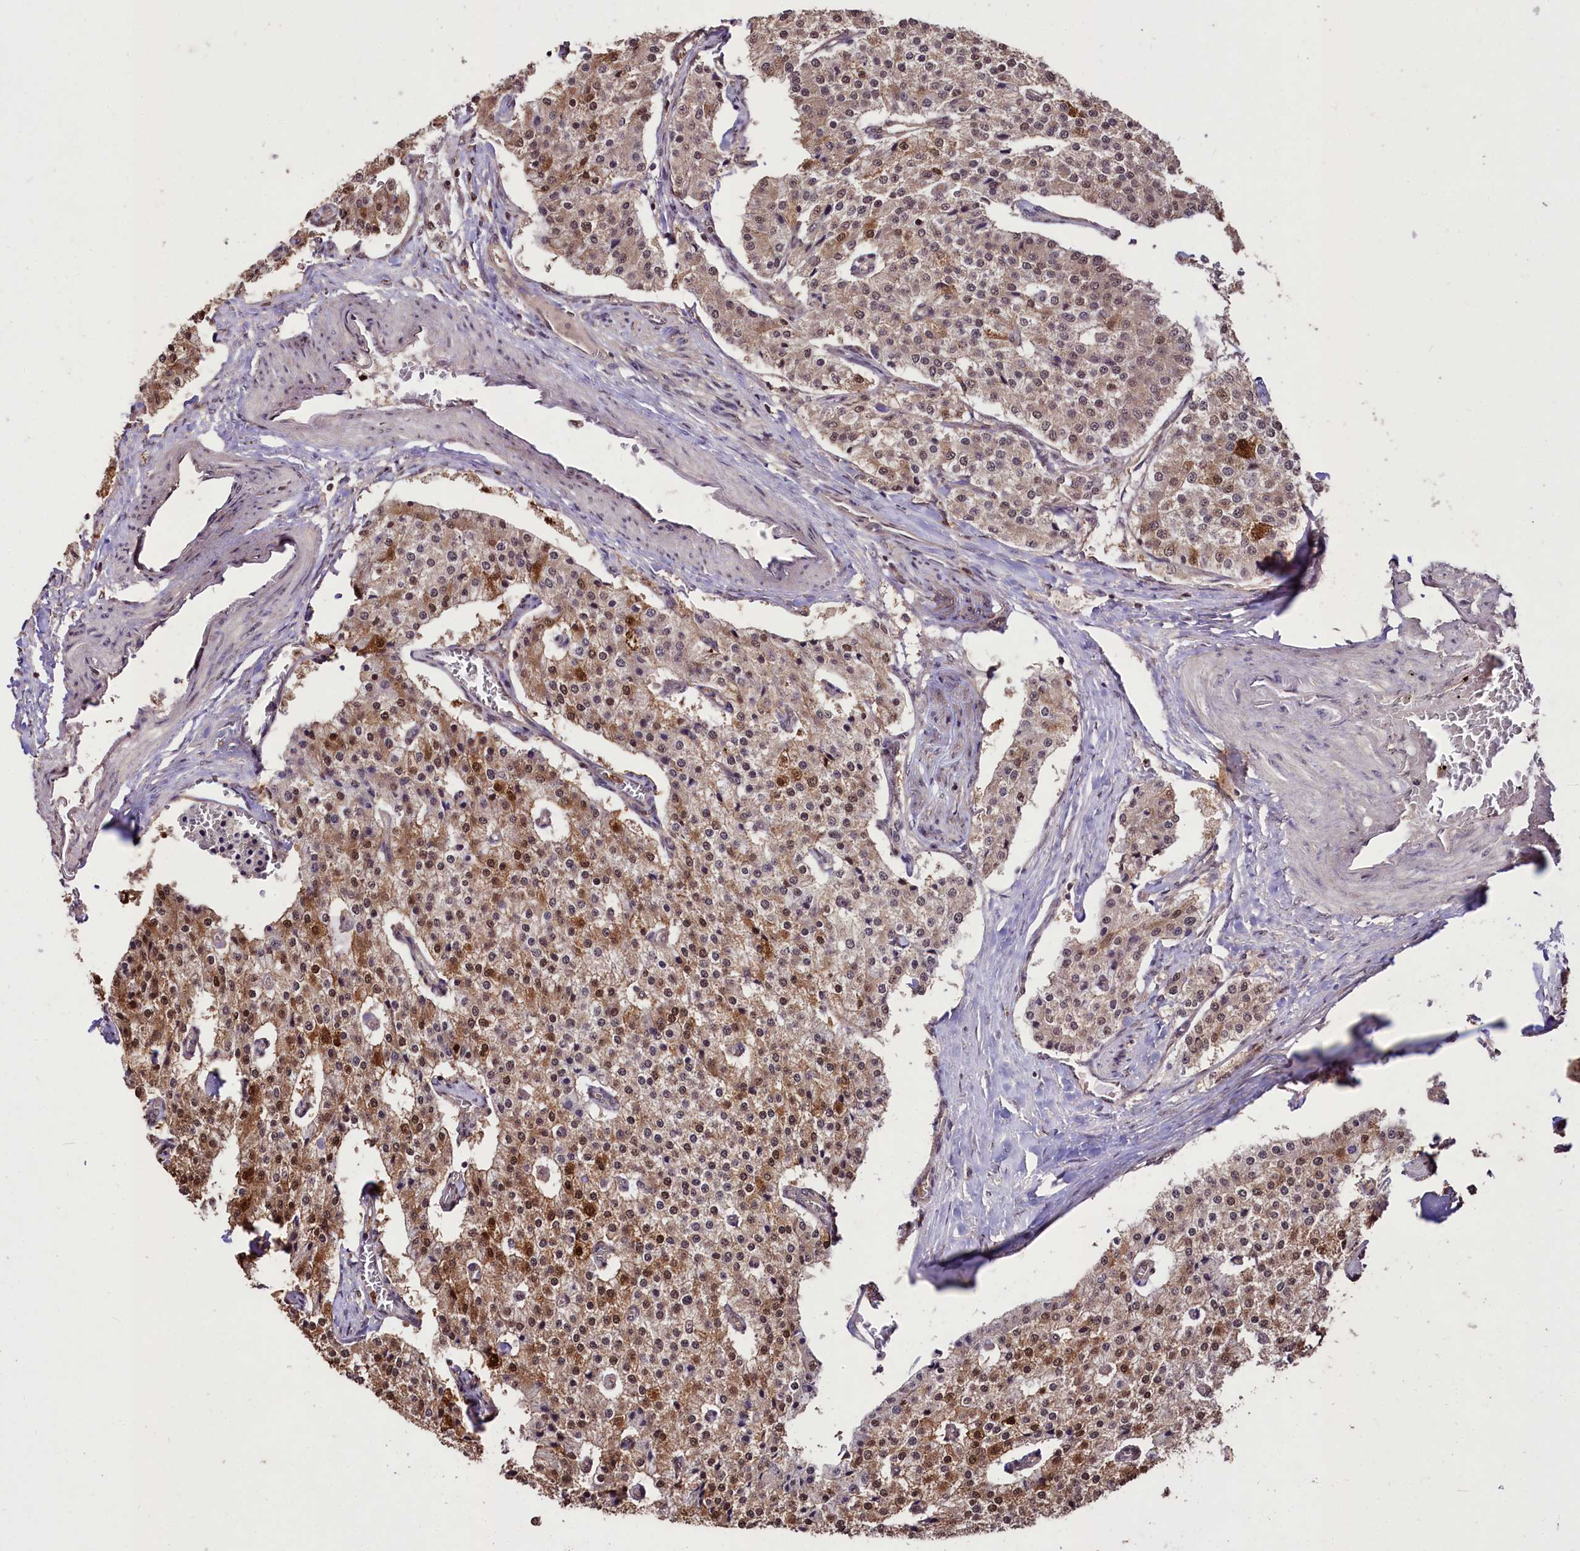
{"staining": {"intensity": "moderate", "quantity": ">75%", "location": "cytoplasmic/membranous,nuclear"}, "tissue": "carcinoid", "cell_type": "Tumor cells", "image_type": "cancer", "snomed": [{"axis": "morphology", "description": "Carcinoid, malignant, NOS"}, {"axis": "topography", "description": "Colon"}], "caption": "Tumor cells reveal medium levels of moderate cytoplasmic/membranous and nuclear staining in about >75% of cells in human carcinoid.", "gene": "KLRB1", "patient": {"sex": "female", "age": 52}}